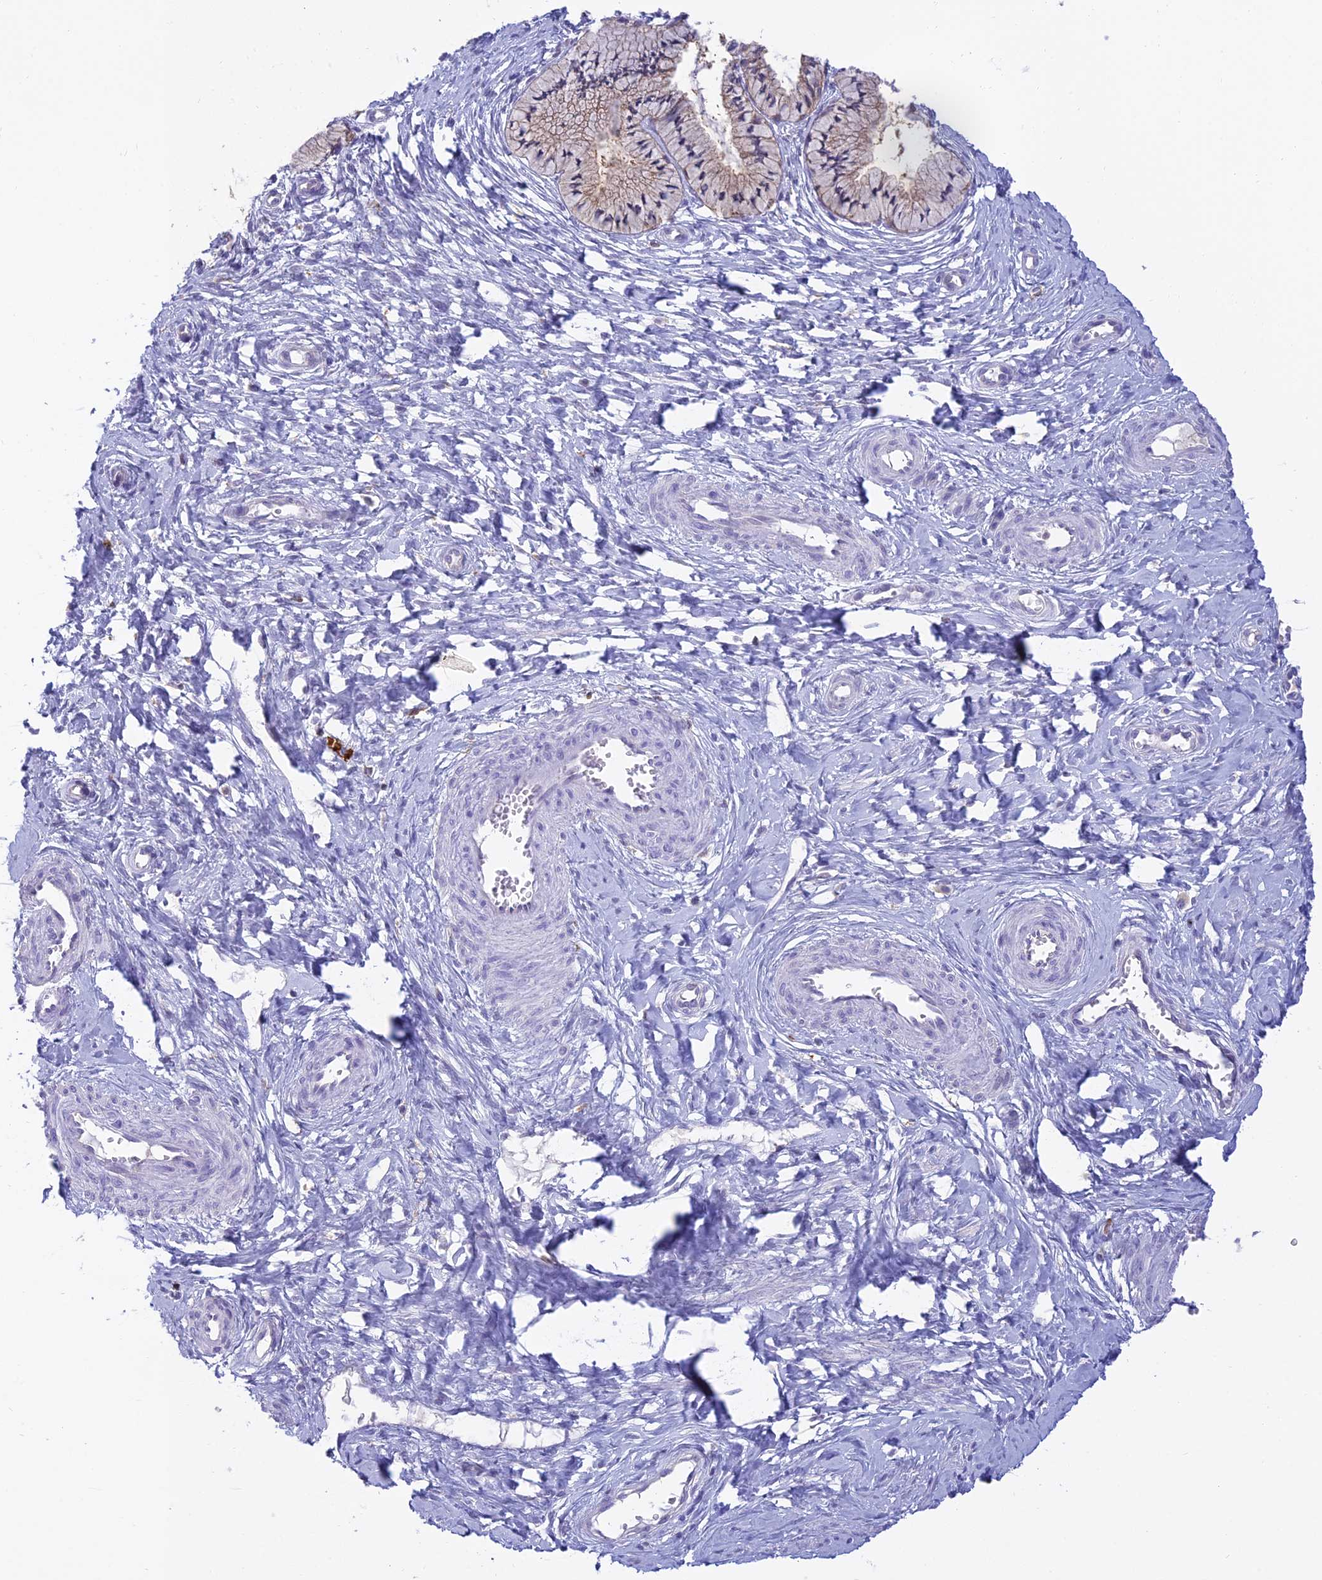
{"staining": {"intensity": "weak", "quantity": "<25%", "location": "cytoplasmic/membranous"}, "tissue": "cervix", "cell_type": "Glandular cells", "image_type": "normal", "snomed": [{"axis": "morphology", "description": "Normal tissue, NOS"}, {"axis": "topography", "description": "Cervix"}], "caption": "DAB immunohistochemical staining of benign cervix demonstrates no significant positivity in glandular cells. (DAB (3,3'-diaminobenzidine) immunohistochemistry visualized using brightfield microscopy, high magnification).", "gene": "UBE2G1", "patient": {"sex": "female", "age": 36}}